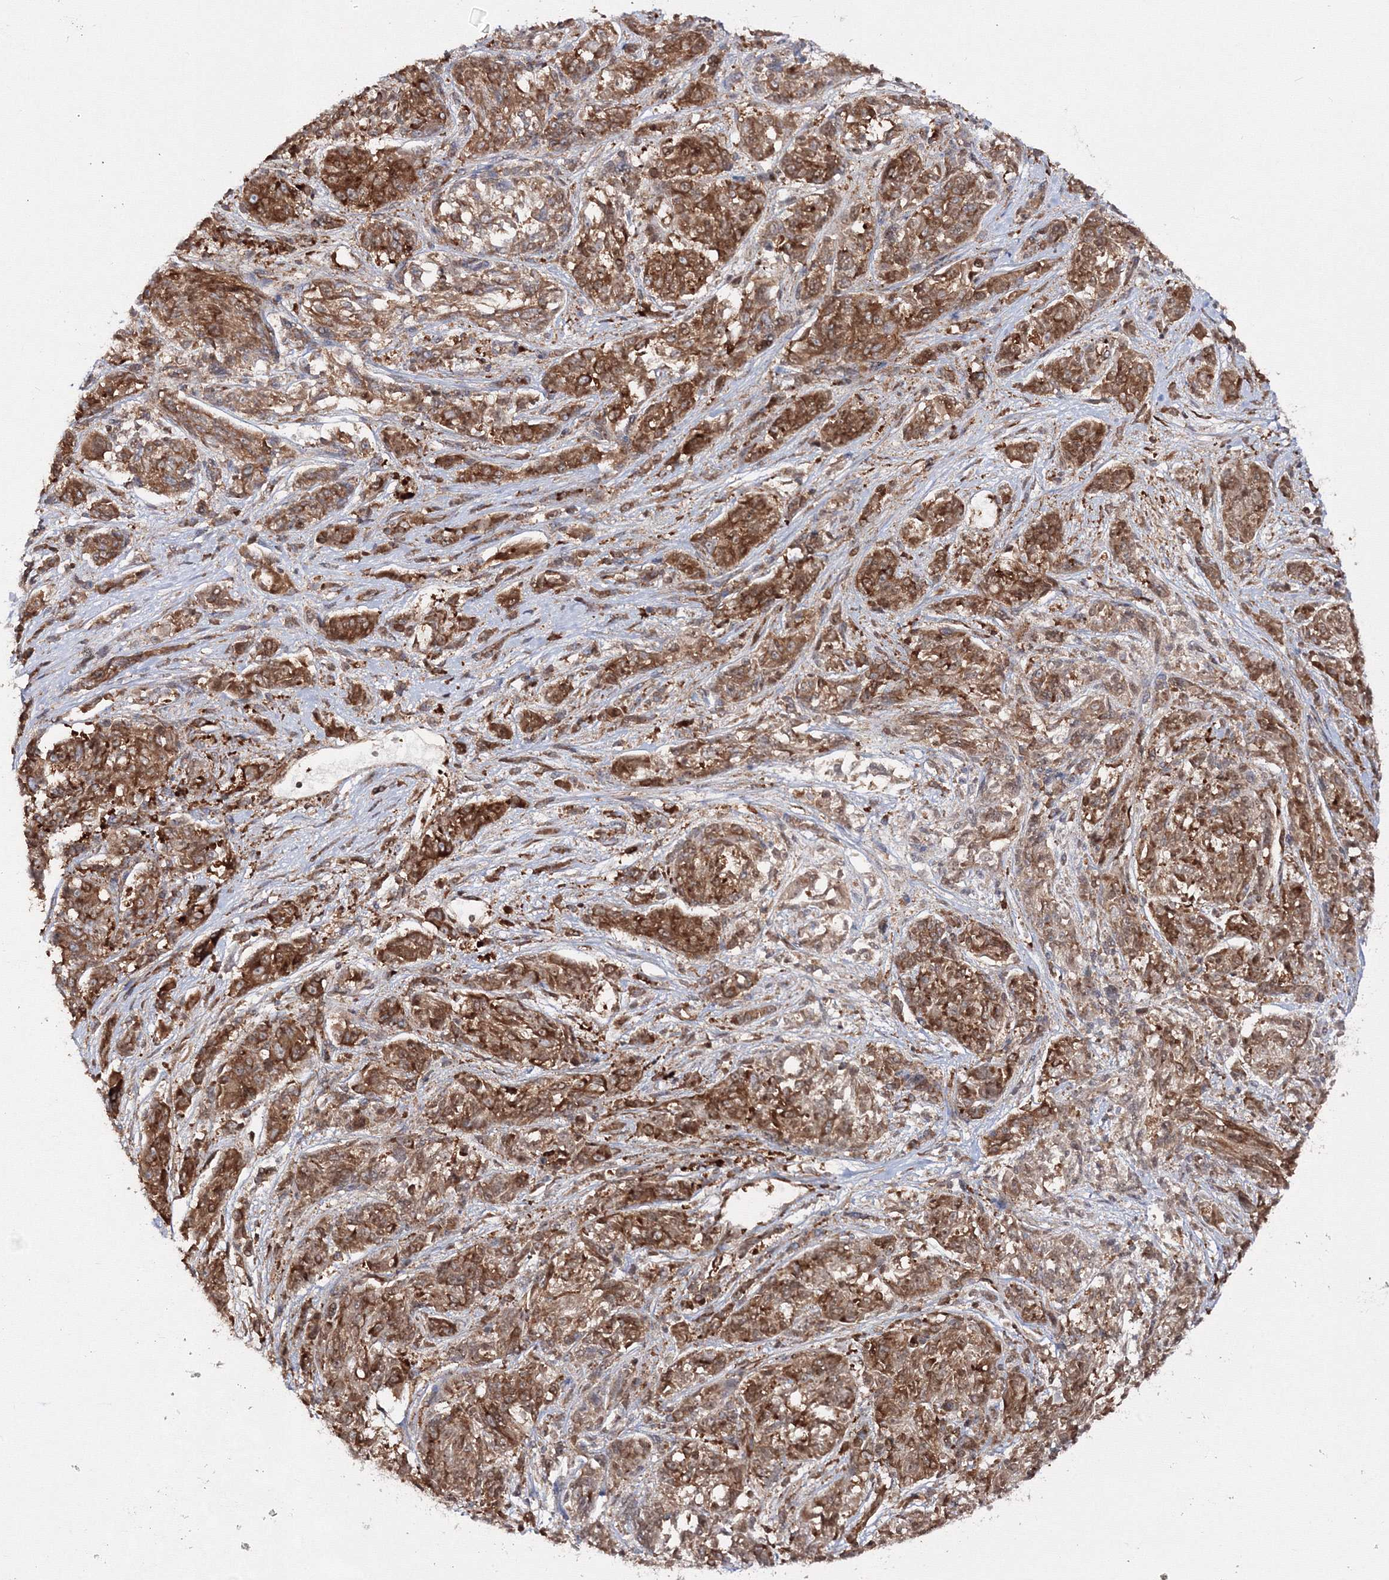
{"staining": {"intensity": "strong", "quantity": ">75%", "location": "cytoplasmic/membranous"}, "tissue": "melanoma", "cell_type": "Tumor cells", "image_type": "cancer", "snomed": [{"axis": "morphology", "description": "Malignant melanoma, NOS"}, {"axis": "topography", "description": "Skin"}], "caption": "Protein staining displays strong cytoplasmic/membranous expression in approximately >75% of tumor cells in melanoma.", "gene": "HARS1", "patient": {"sex": "male", "age": 53}}